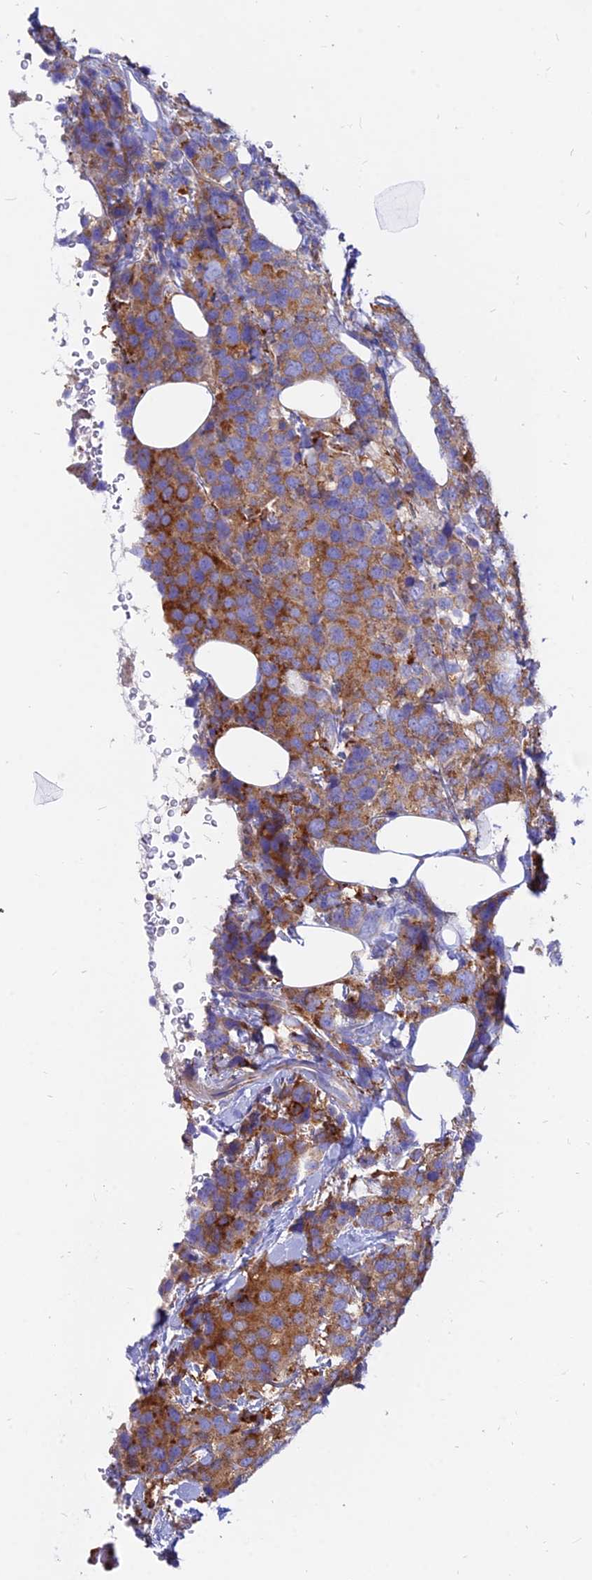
{"staining": {"intensity": "moderate", "quantity": ">75%", "location": "cytoplasmic/membranous"}, "tissue": "breast cancer", "cell_type": "Tumor cells", "image_type": "cancer", "snomed": [{"axis": "morphology", "description": "Lobular carcinoma"}, {"axis": "topography", "description": "Breast"}], "caption": "Immunohistochemical staining of breast cancer exhibits medium levels of moderate cytoplasmic/membranous staining in approximately >75% of tumor cells.", "gene": "AGTRAP", "patient": {"sex": "female", "age": 59}}